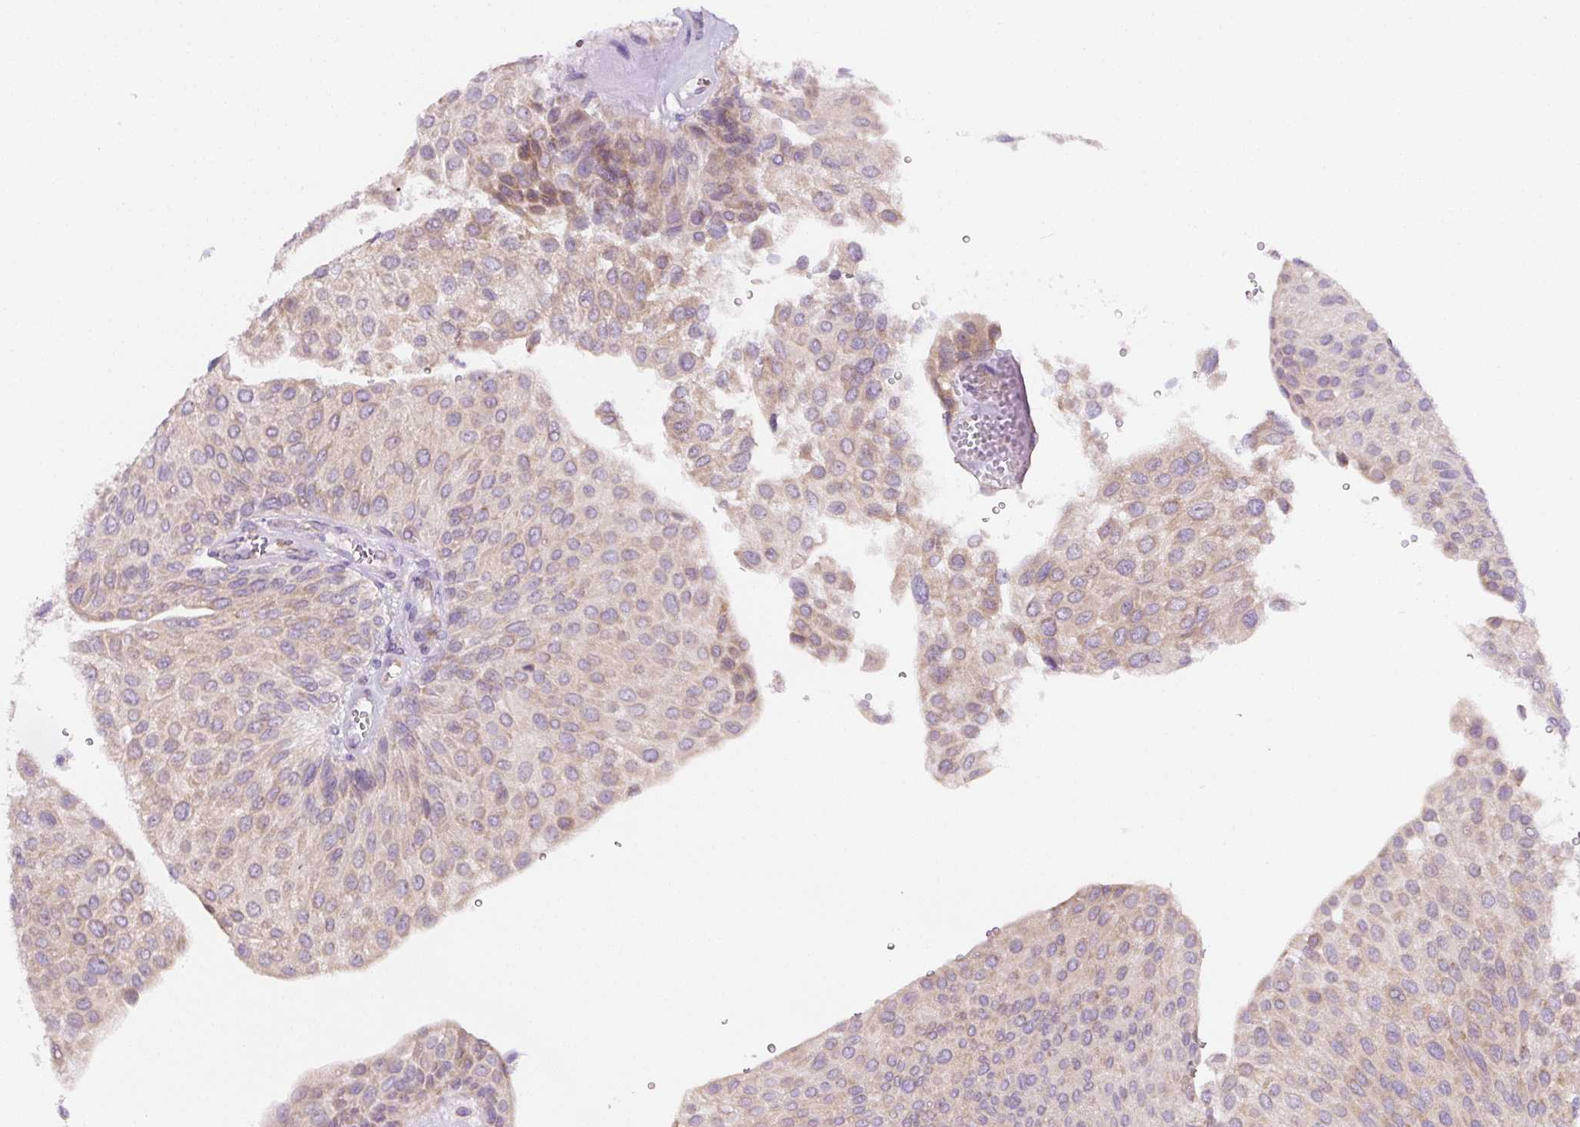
{"staining": {"intensity": "weak", "quantity": ">75%", "location": "cytoplasmic/membranous"}, "tissue": "urothelial cancer", "cell_type": "Tumor cells", "image_type": "cancer", "snomed": [{"axis": "morphology", "description": "Urothelial carcinoma, NOS"}, {"axis": "topography", "description": "Urinary bladder"}], "caption": "Transitional cell carcinoma stained for a protein displays weak cytoplasmic/membranous positivity in tumor cells.", "gene": "DDOST", "patient": {"sex": "male", "age": 67}}